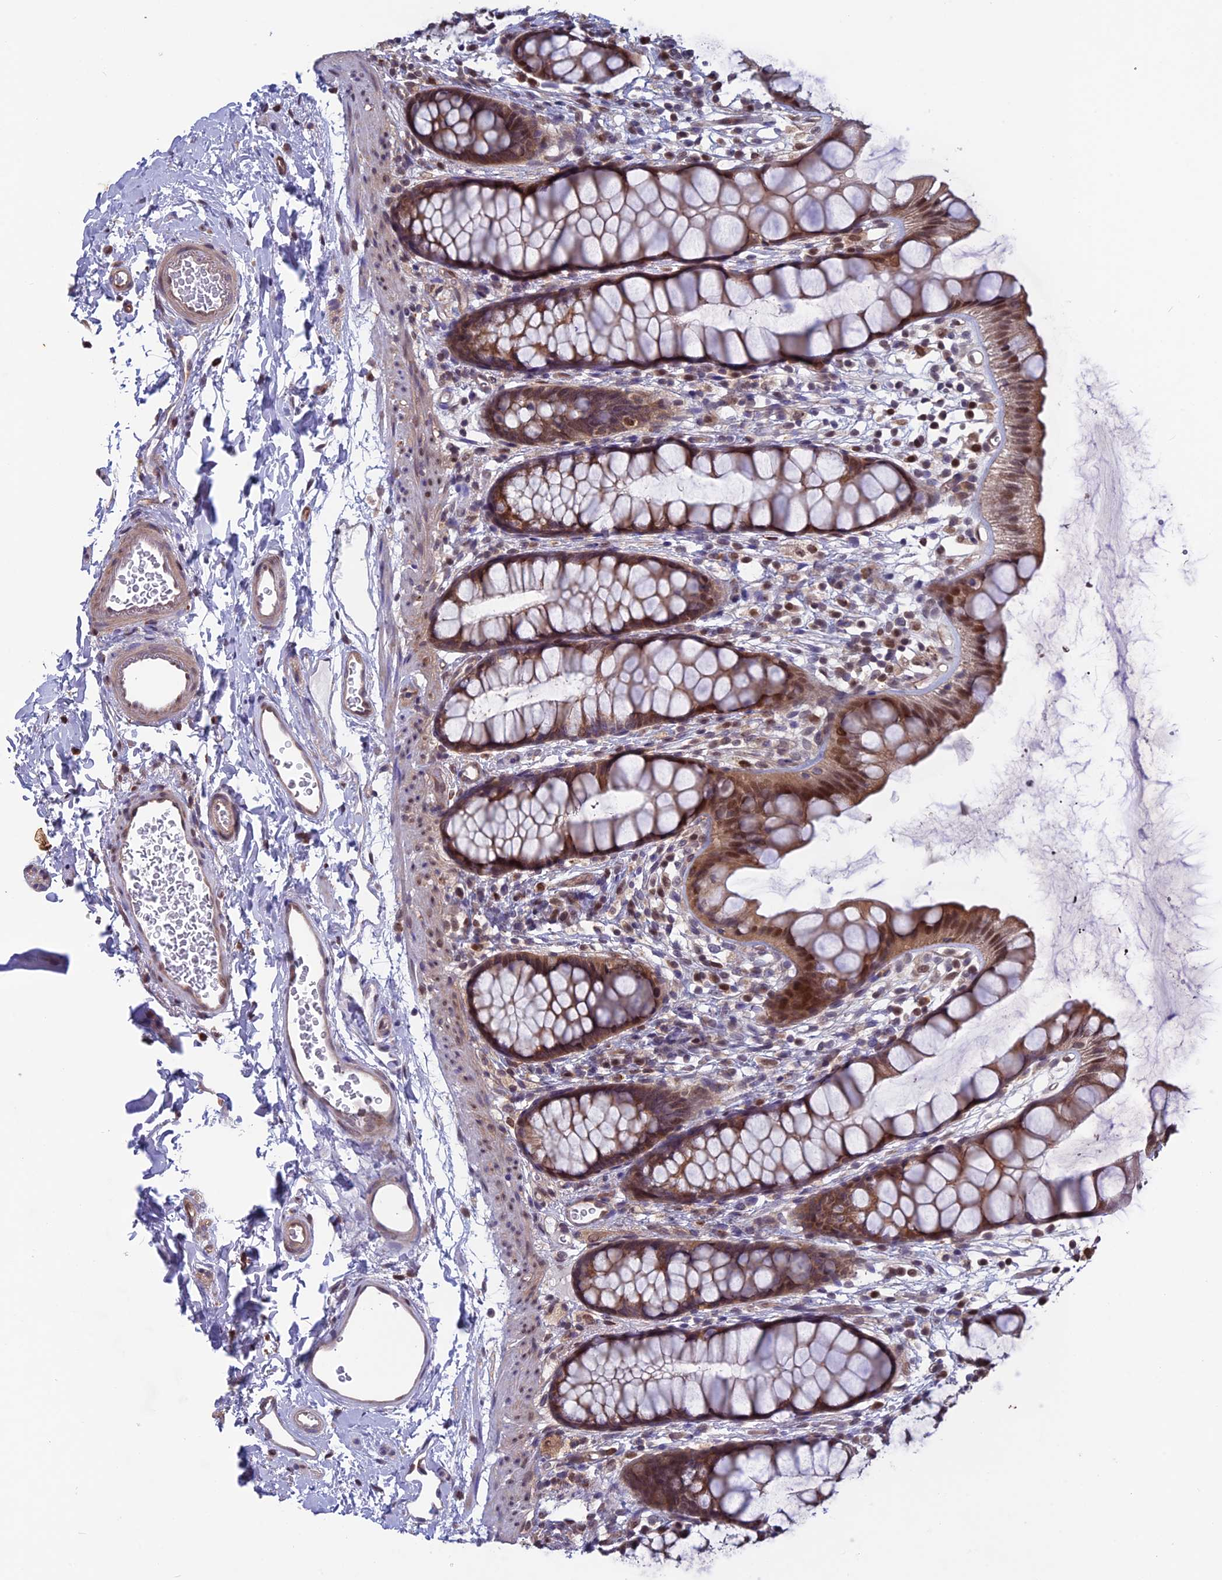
{"staining": {"intensity": "moderate", "quantity": ">75%", "location": "cytoplasmic/membranous,nuclear"}, "tissue": "rectum", "cell_type": "Glandular cells", "image_type": "normal", "snomed": [{"axis": "morphology", "description": "Normal tissue, NOS"}, {"axis": "topography", "description": "Rectum"}], "caption": "This photomicrograph exhibits immunohistochemistry (IHC) staining of normal human rectum, with medium moderate cytoplasmic/membranous,nuclear expression in about >75% of glandular cells.", "gene": "MAST2", "patient": {"sex": "female", "age": 65}}